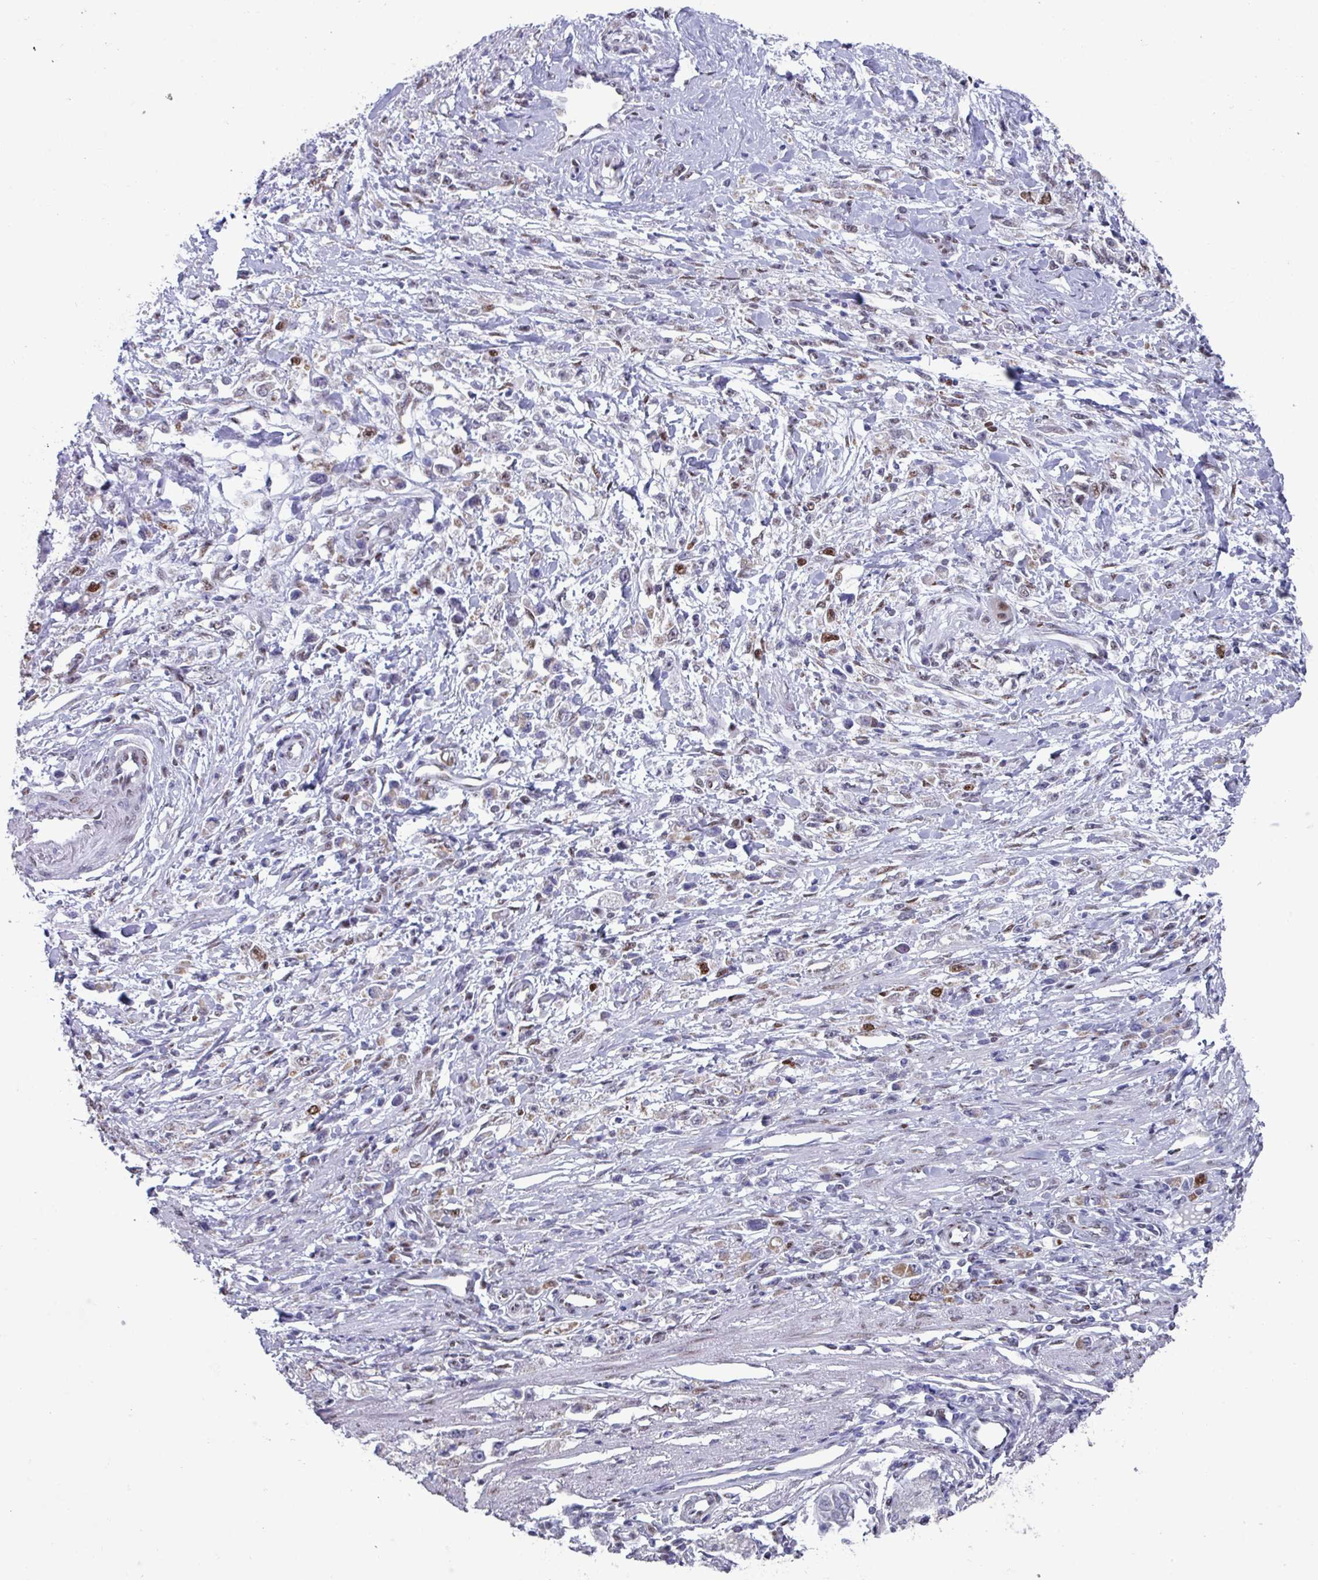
{"staining": {"intensity": "weak", "quantity": "<25%", "location": "nuclear"}, "tissue": "stomach cancer", "cell_type": "Tumor cells", "image_type": "cancer", "snomed": [{"axis": "morphology", "description": "Adenocarcinoma, NOS"}, {"axis": "topography", "description": "Stomach"}], "caption": "Protein analysis of adenocarcinoma (stomach) exhibits no significant expression in tumor cells. (Stains: DAB immunohistochemistry with hematoxylin counter stain, Microscopy: brightfield microscopy at high magnification).", "gene": "PUF60", "patient": {"sex": "female", "age": 59}}